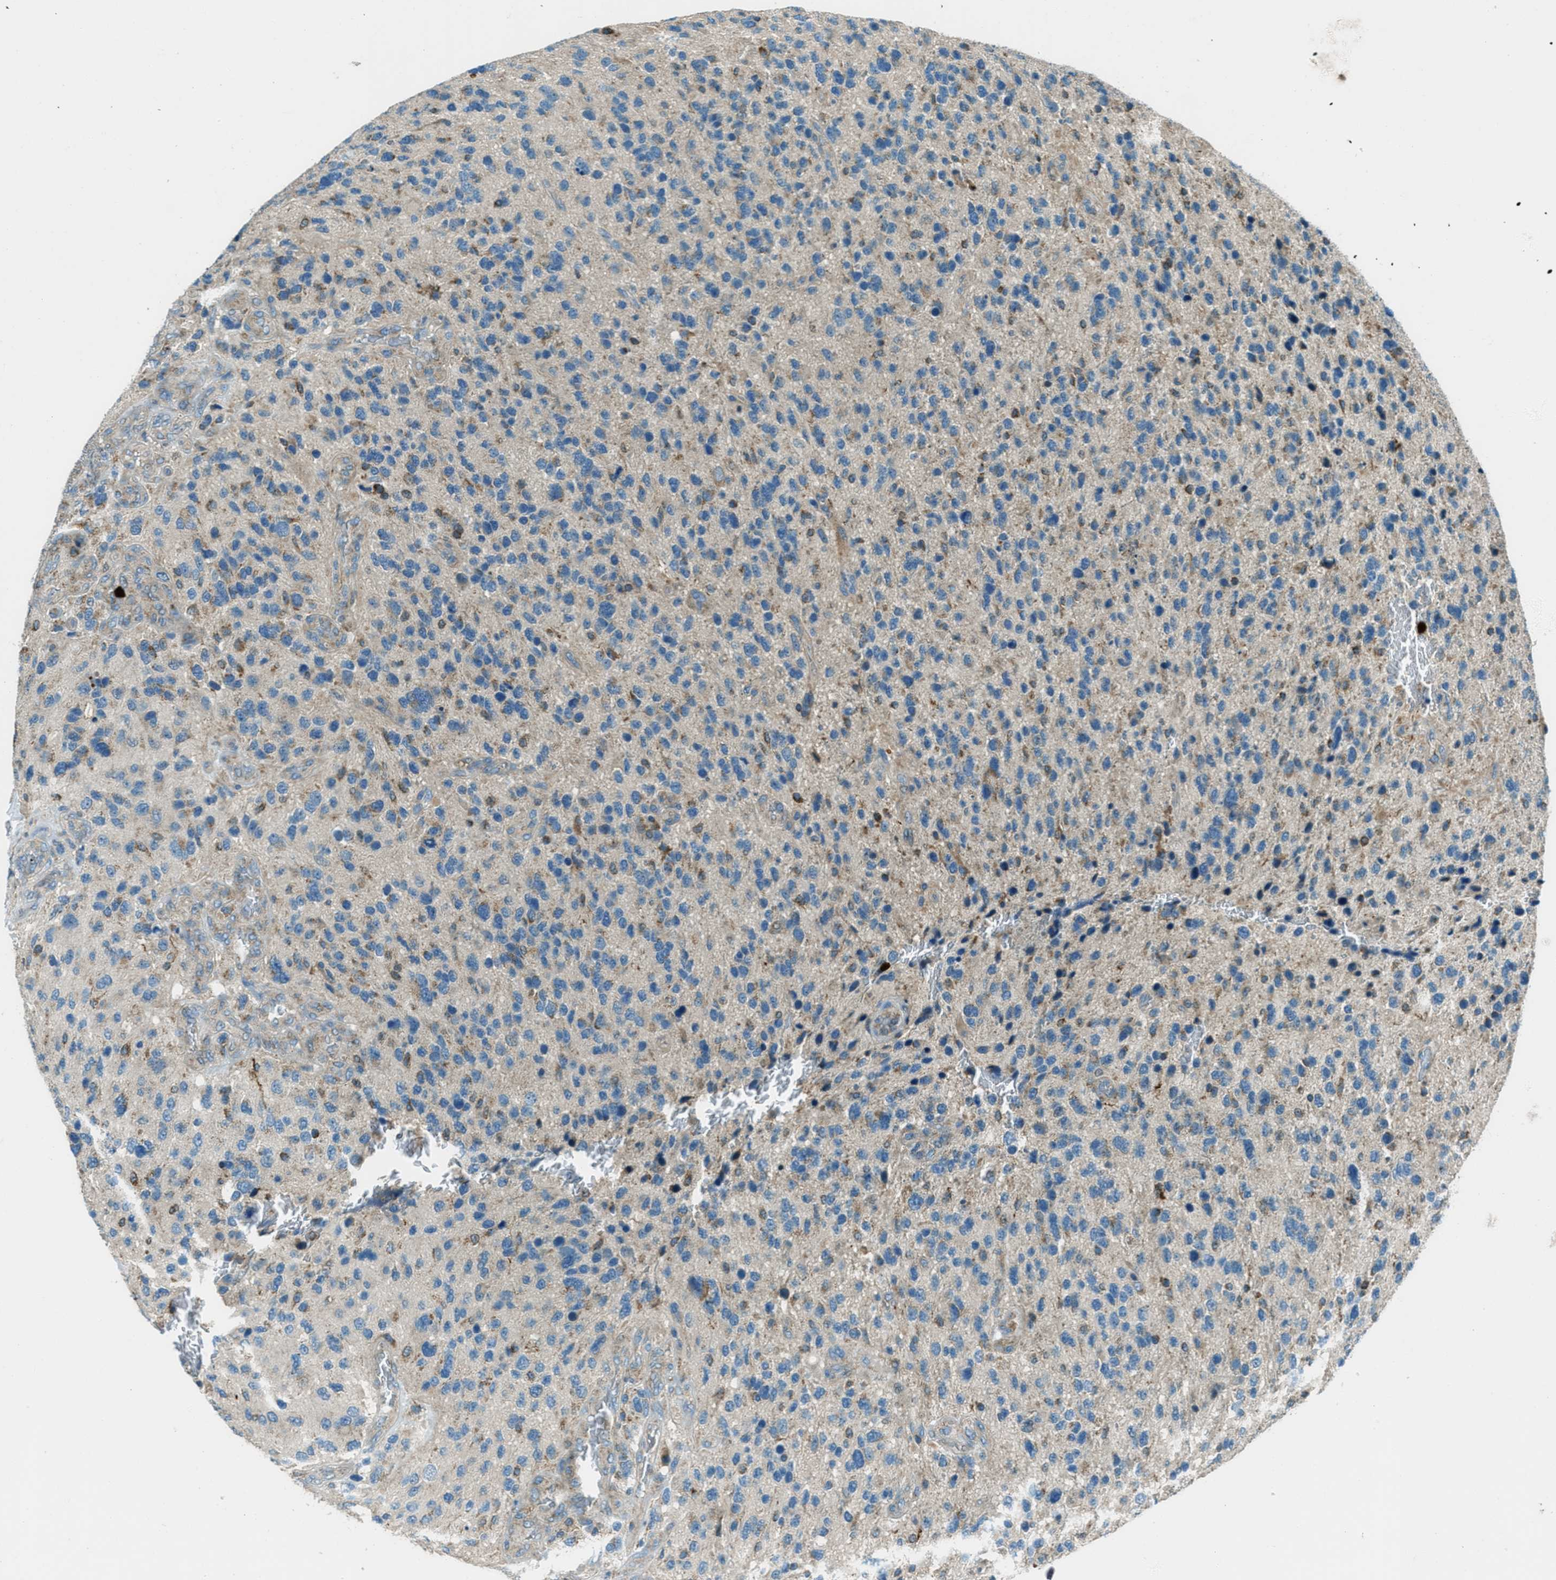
{"staining": {"intensity": "negative", "quantity": "none", "location": "none"}, "tissue": "glioma", "cell_type": "Tumor cells", "image_type": "cancer", "snomed": [{"axis": "morphology", "description": "Glioma, malignant, High grade"}, {"axis": "topography", "description": "Brain"}], "caption": "Photomicrograph shows no protein positivity in tumor cells of malignant high-grade glioma tissue.", "gene": "FAR1", "patient": {"sex": "female", "age": 58}}